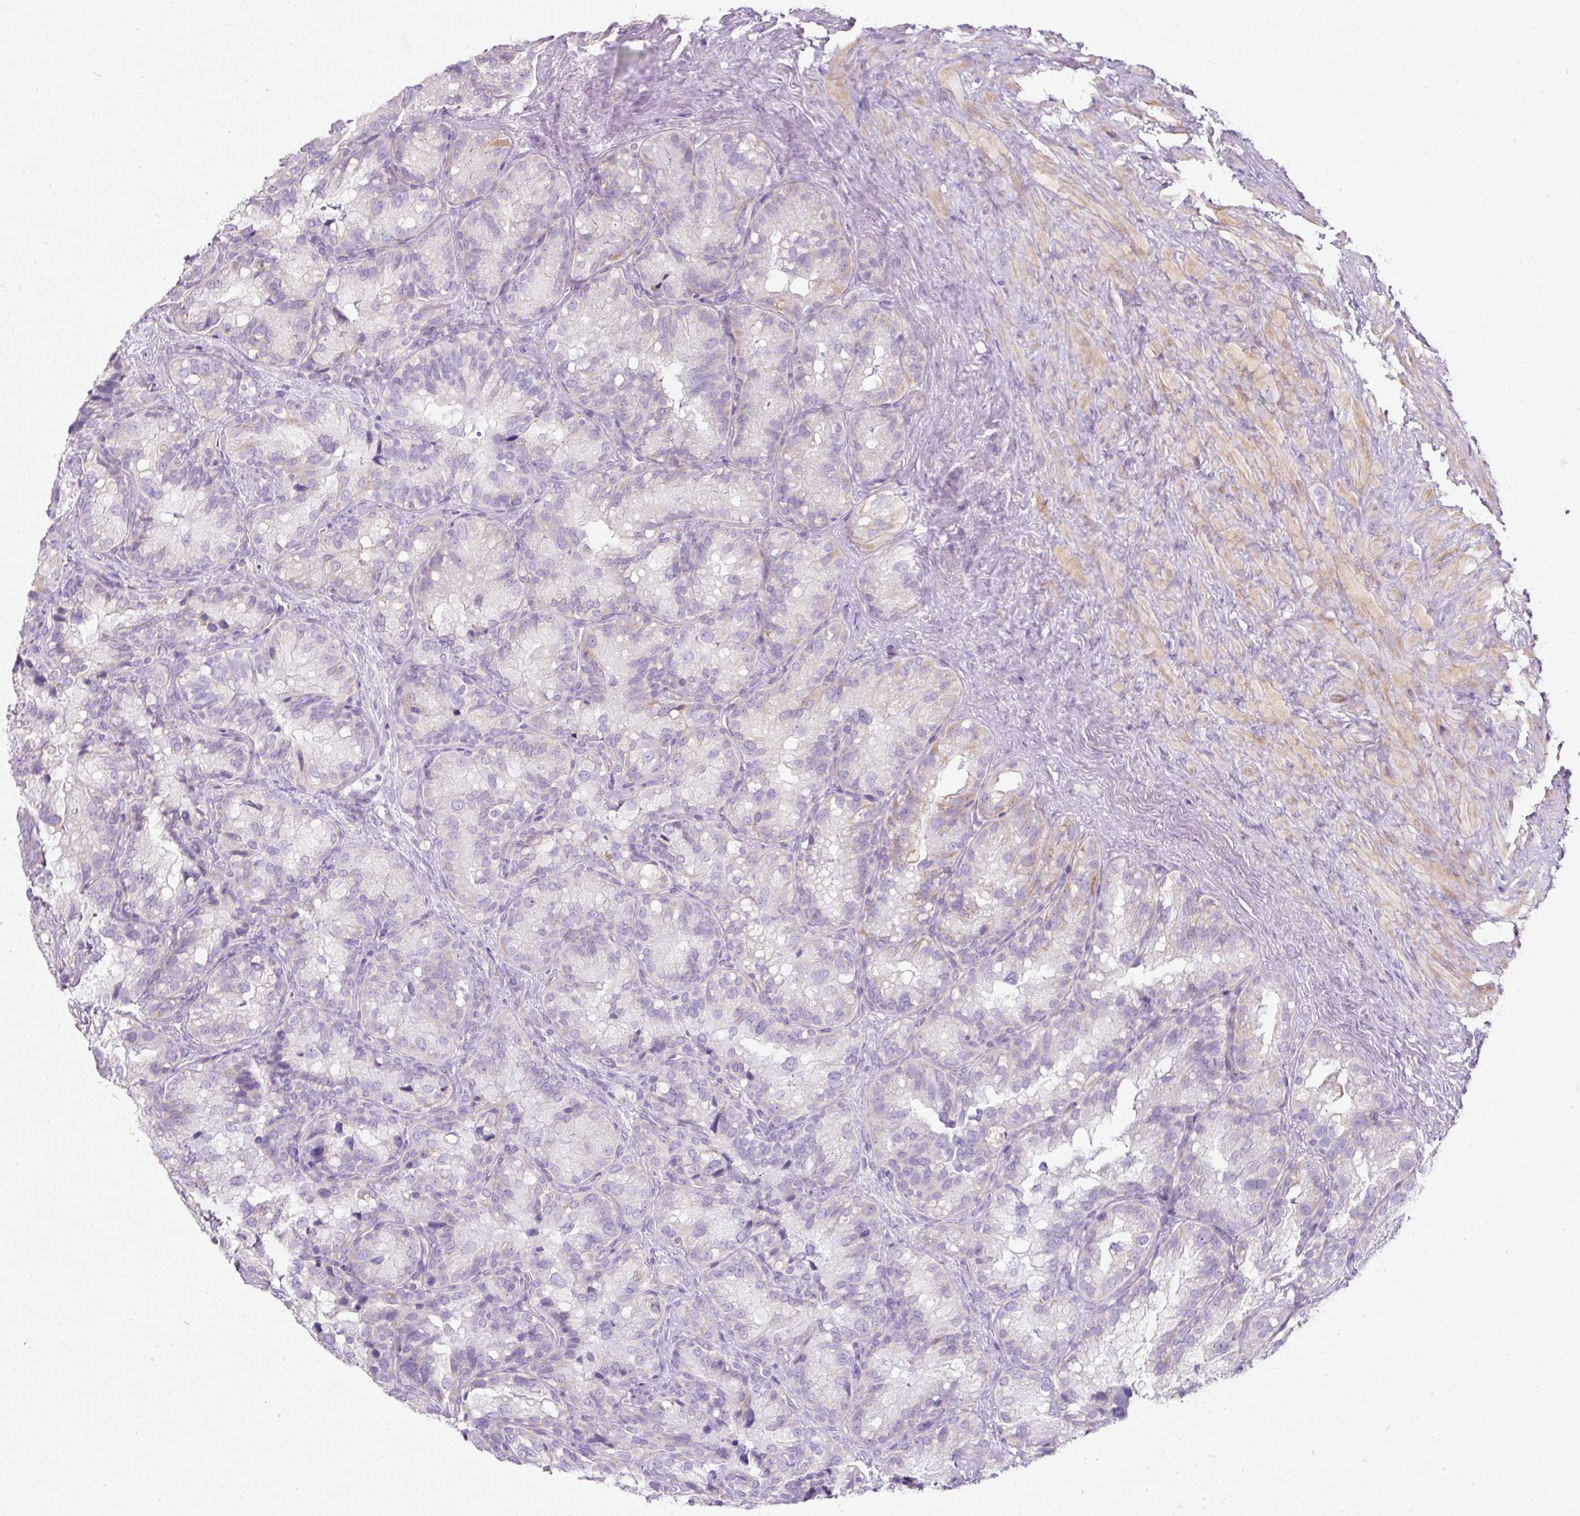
{"staining": {"intensity": "negative", "quantity": "none", "location": "none"}, "tissue": "seminal vesicle", "cell_type": "Glandular cells", "image_type": "normal", "snomed": [{"axis": "morphology", "description": "Normal tissue, NOS"}, {"axis": "topography", "description": "Seminal veicle"}], "caption": "High power microscopy image of an immunohistochemistry (IHC) histopathology image of unremarkable seminal vesicle, revealing no significant expression in glandular cells. Nuclei are stained in blue.", "gene": "ERAP2", "patient": {"sex": "male", "age": 69}}